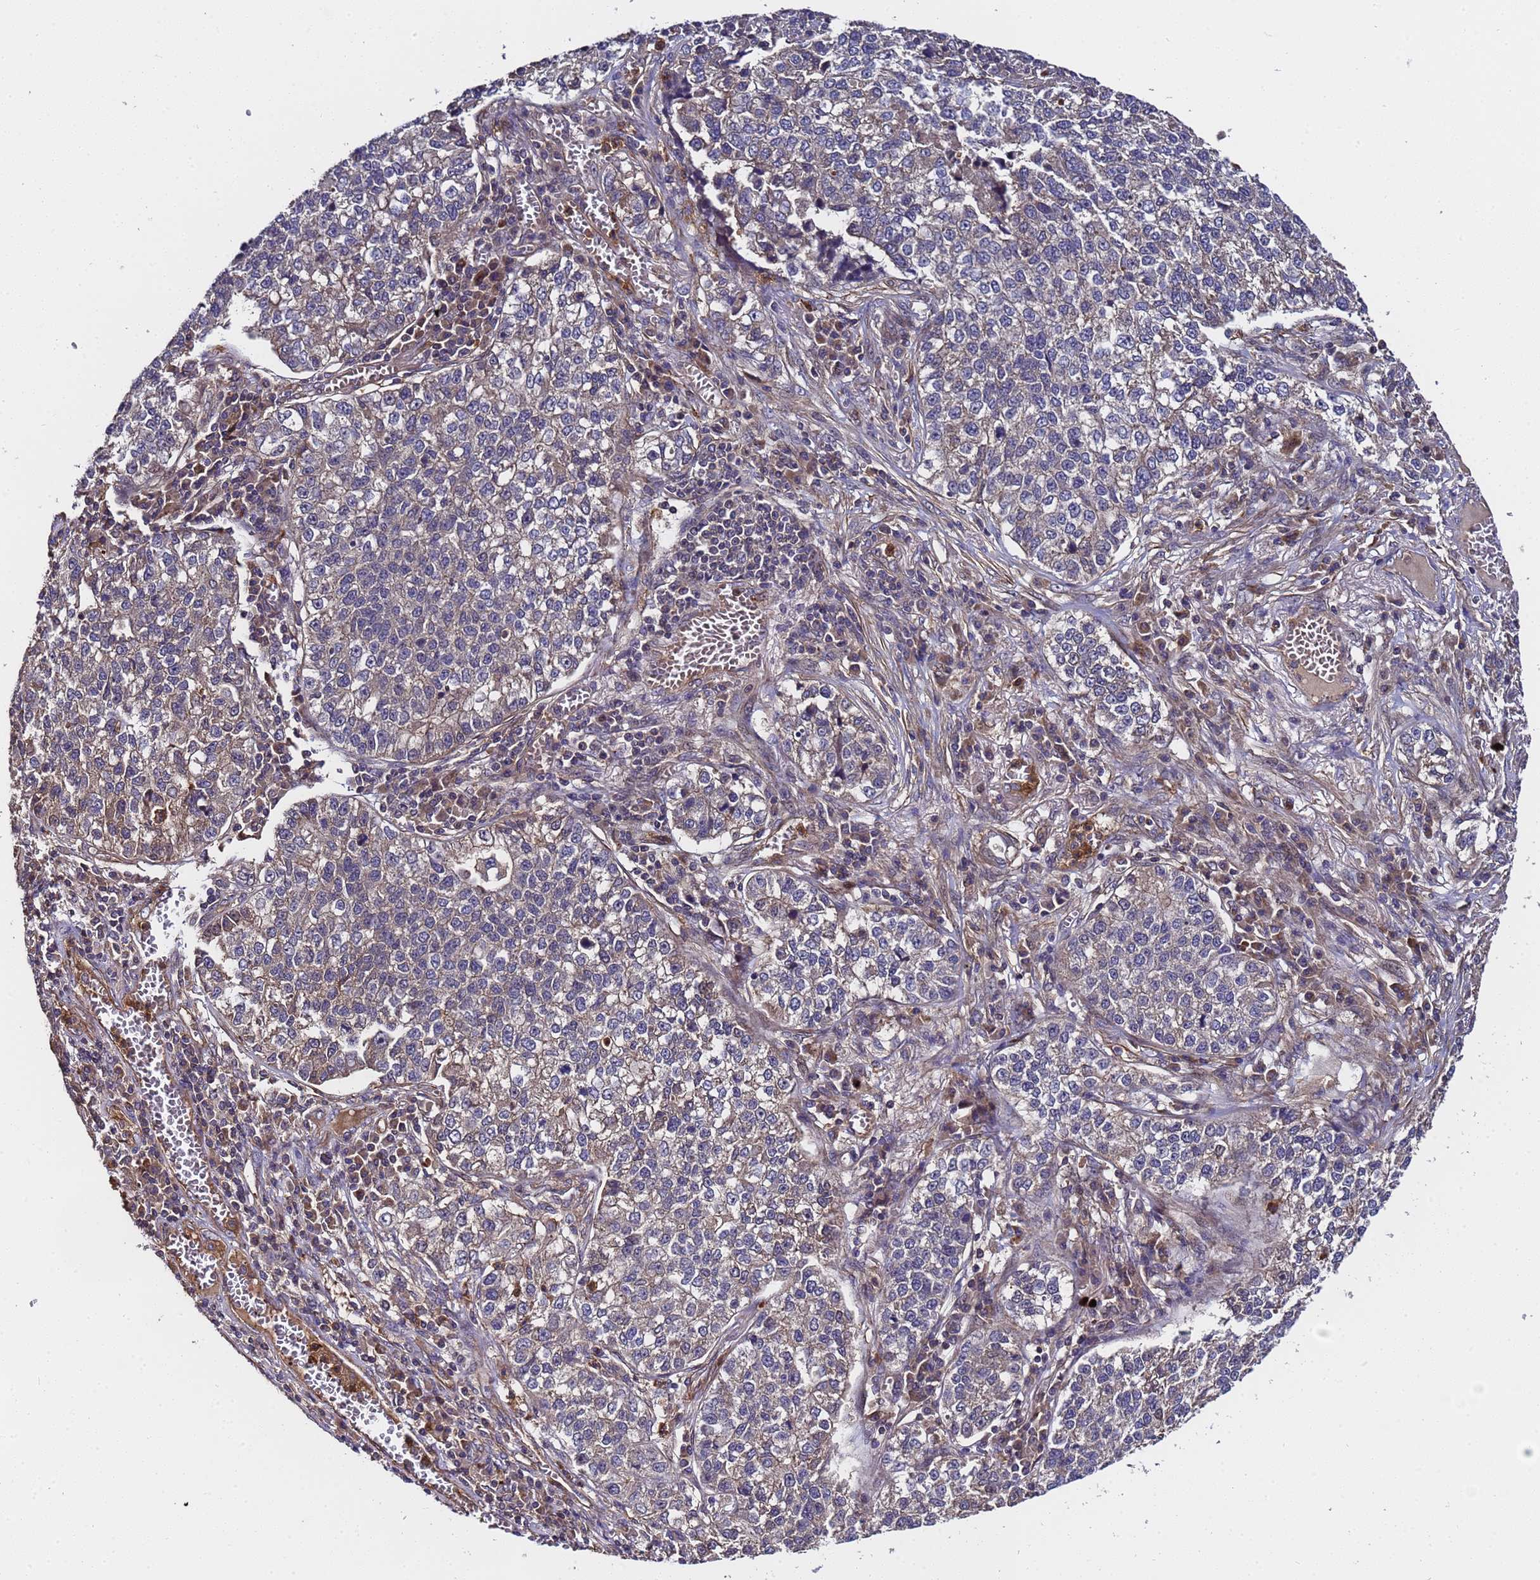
{"staining": {"intensity": "weak", "quantity": "<25%", "location": "cytoplasmic/membranous"}, "tissue": "lung cancer", "cell_type": "Tumor cells", "image_type": "cancer", "snomed": [{"axis": "morphology", "description": "Adenocarcinoma, NOS"}, {"axis": "topography", "description": "Lung"}], "caption": "An immunohistochemistry (IHC) image of adenocarcinoma (lung) is shown. There is no staining in tumor cells of adenocarcinoma (lung).", "gene": "GSTCD", "patient": {"sex": "male", "age": 49}}